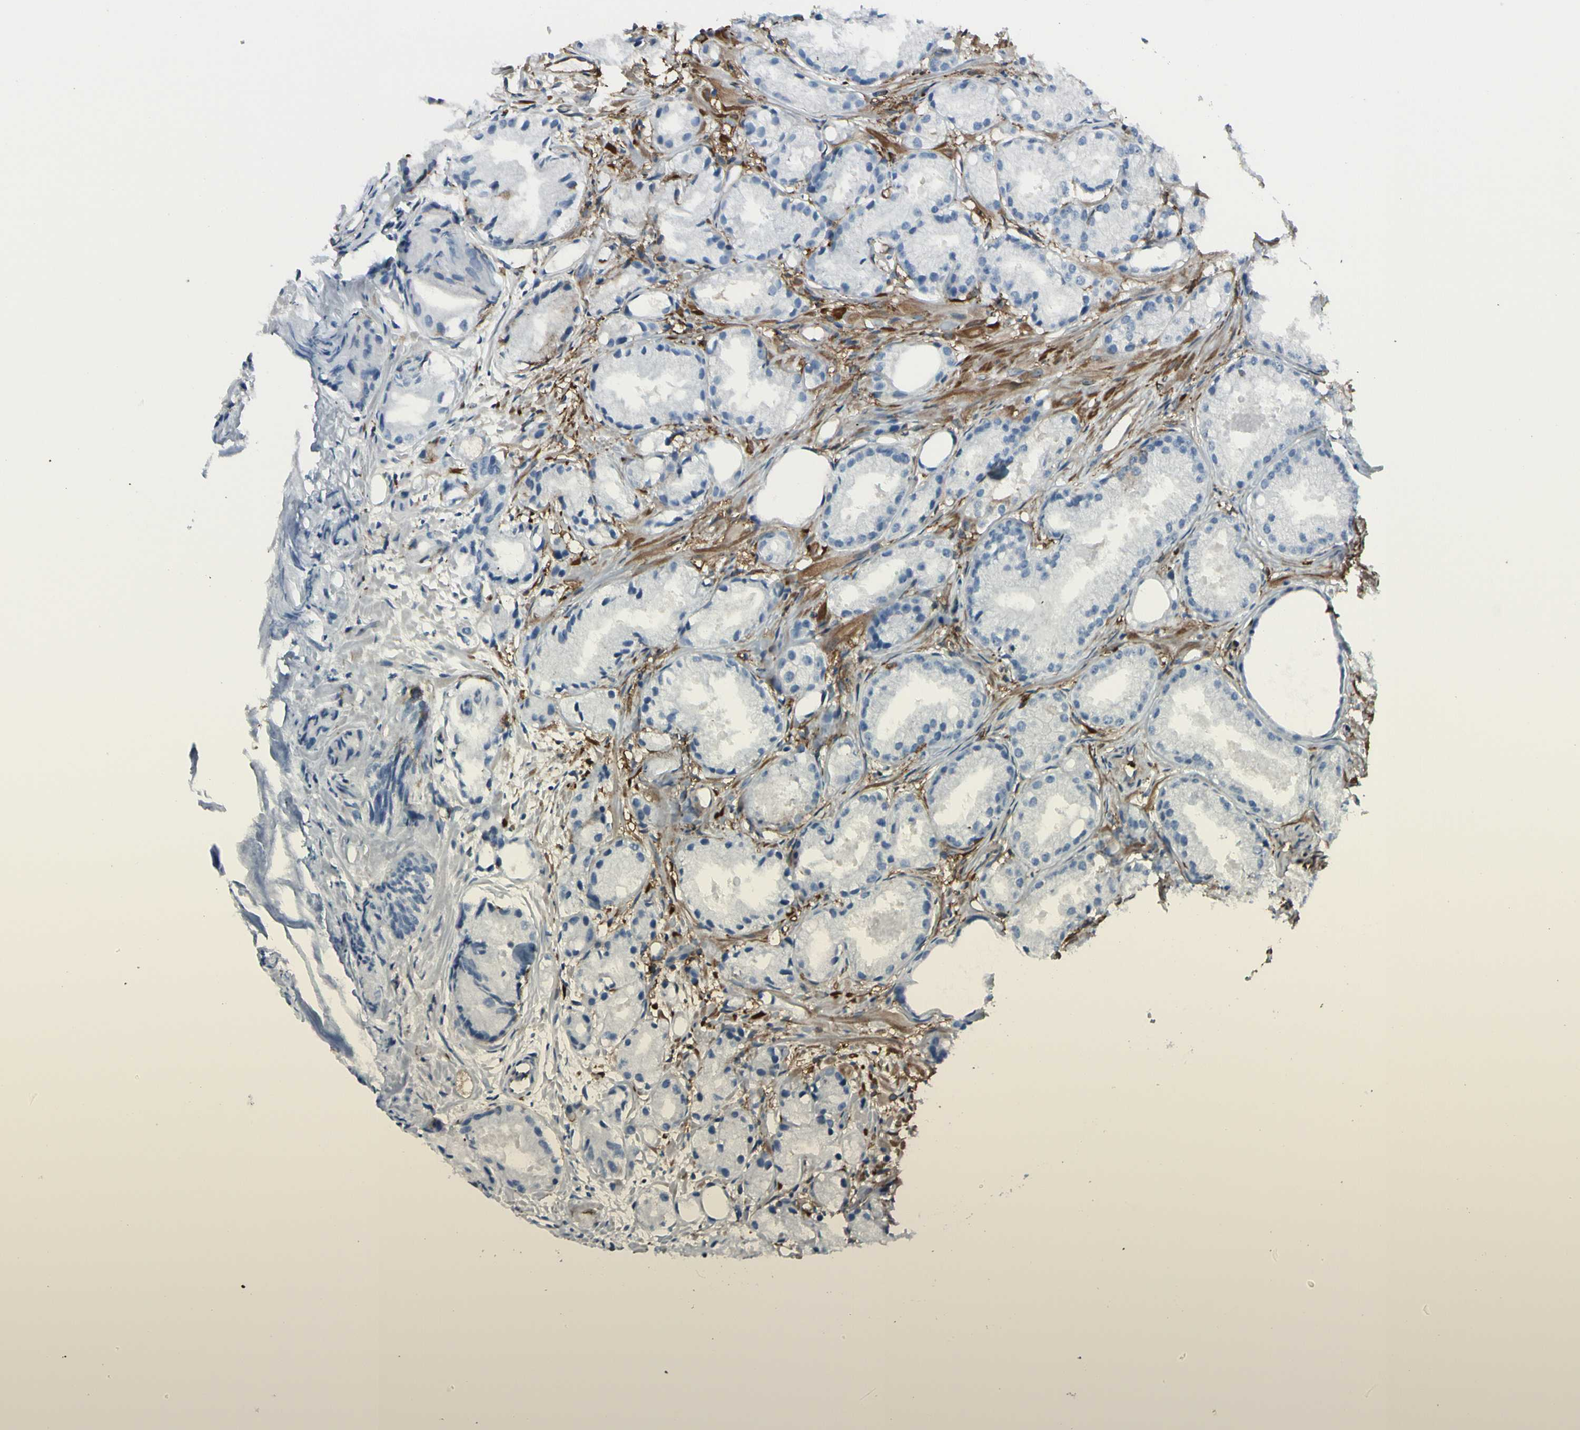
{"staining": {"intensity": "negative", "quantity": "none", "location": "none"}, "tissue": "prostate cancer", "cell_type": "Tumor cells", "image_type": "cancer", "snomed": [{"axis": "morphology", "description": "Adenocarcinoma, Low grade"}, {"axis": "topography", "description": "Prostate"}], "caption": "This is an immunohistochemistry histopathology image of low-grade adenocarcinoma (prostate). There is no expression in tumor cells.", "gene": "GSN", "patient": {"sex": "male", "age": 72}}